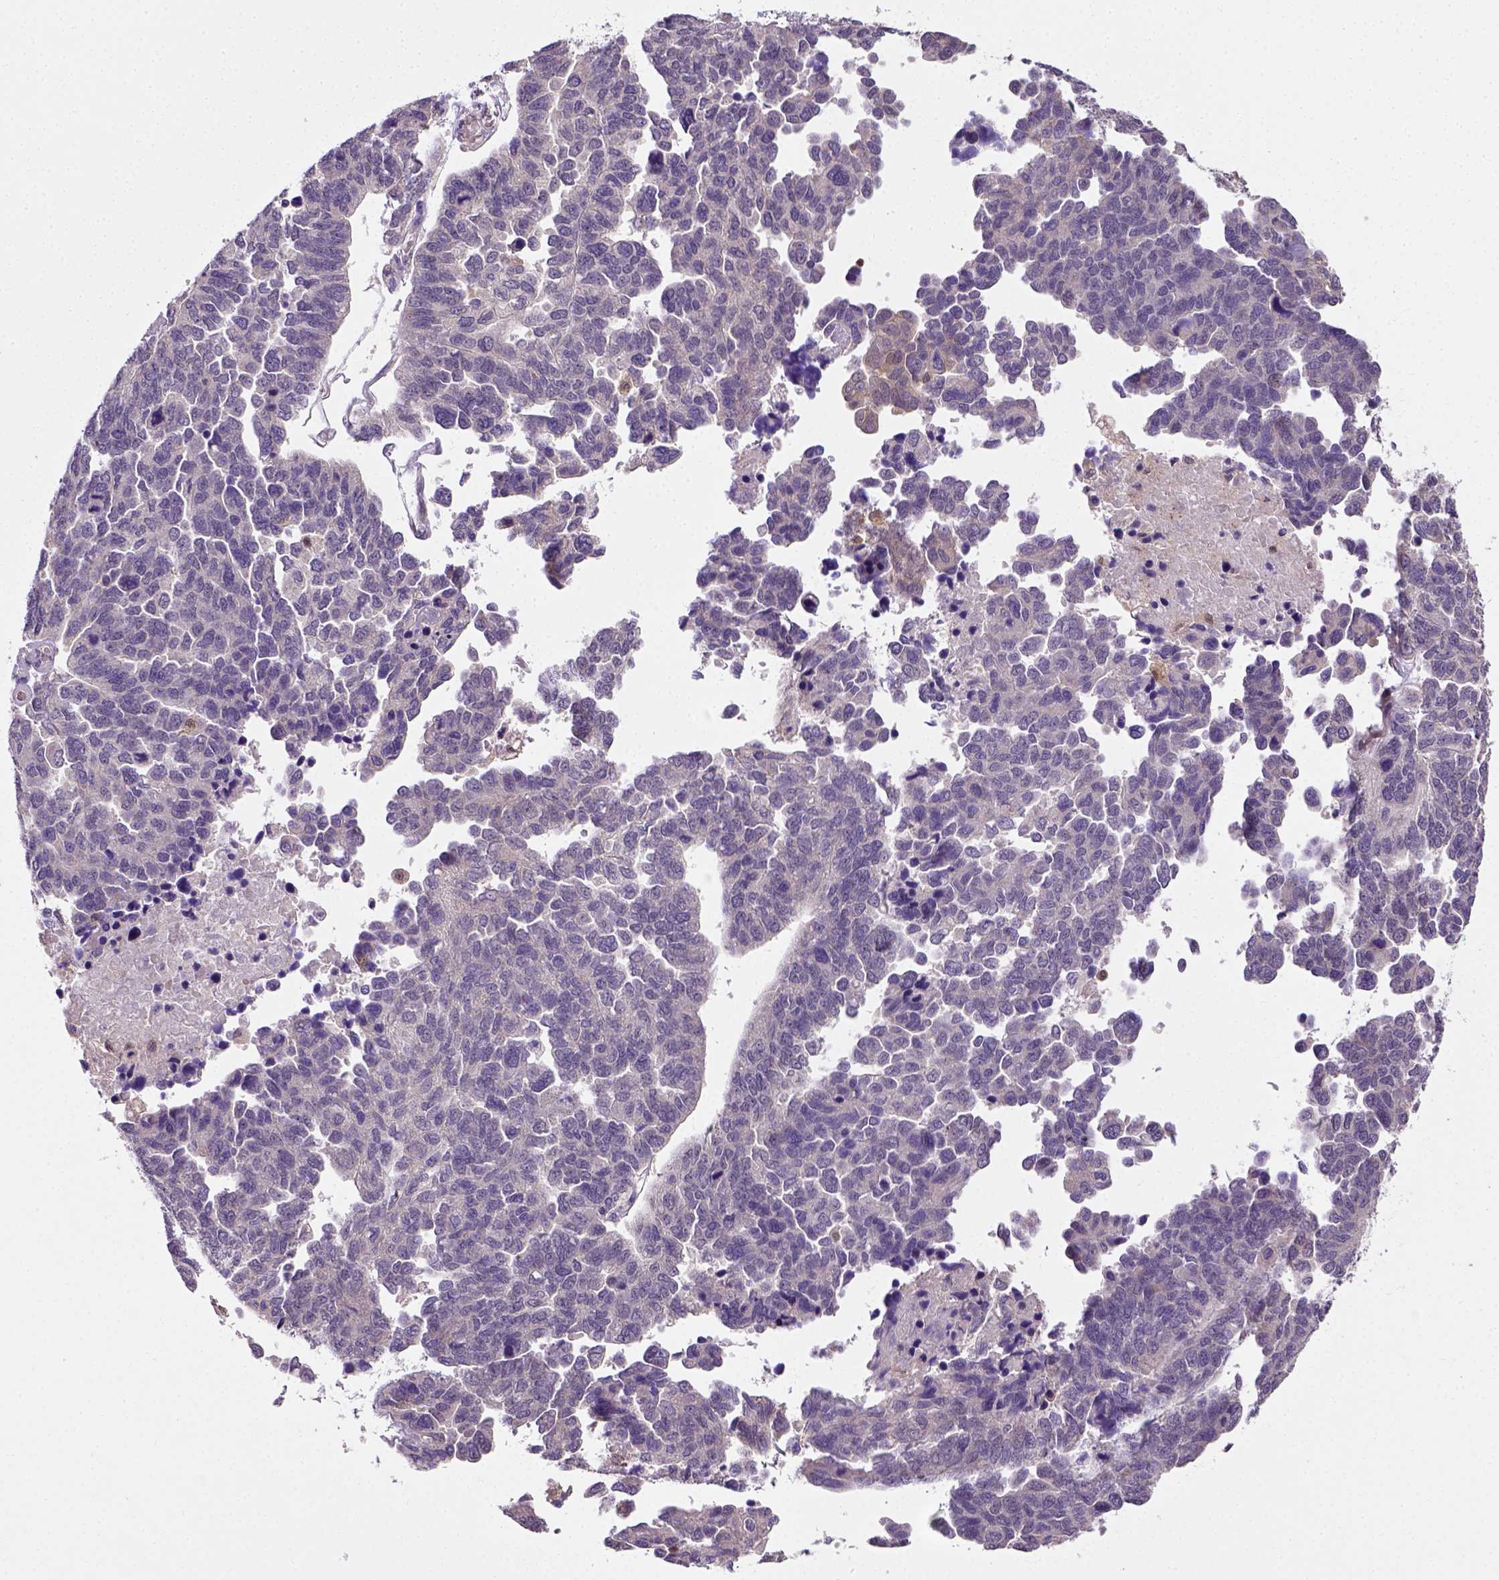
{"staining": {"intensity": "negative", "quantity": "none", "location": "none"}, "tissue": "ovarian cancer", "cell_type": "Tumor cells", "image_type": "cancer", "snomed": [{"axis": "morphology", "description": "Cystadenocarcinoma, serous, NOS"}, {"axis": "topography", "description": "Ovary"}], "caption": "Immunohistochemistry histopathology image of neoplastic tissue: ovarian cancer stained with DAB (3,3'-diaminobenzidine) displays no significant protein positivity in tumor cells.", "gene": "MATK", "patient": {"sex": "female", "age": 64}}